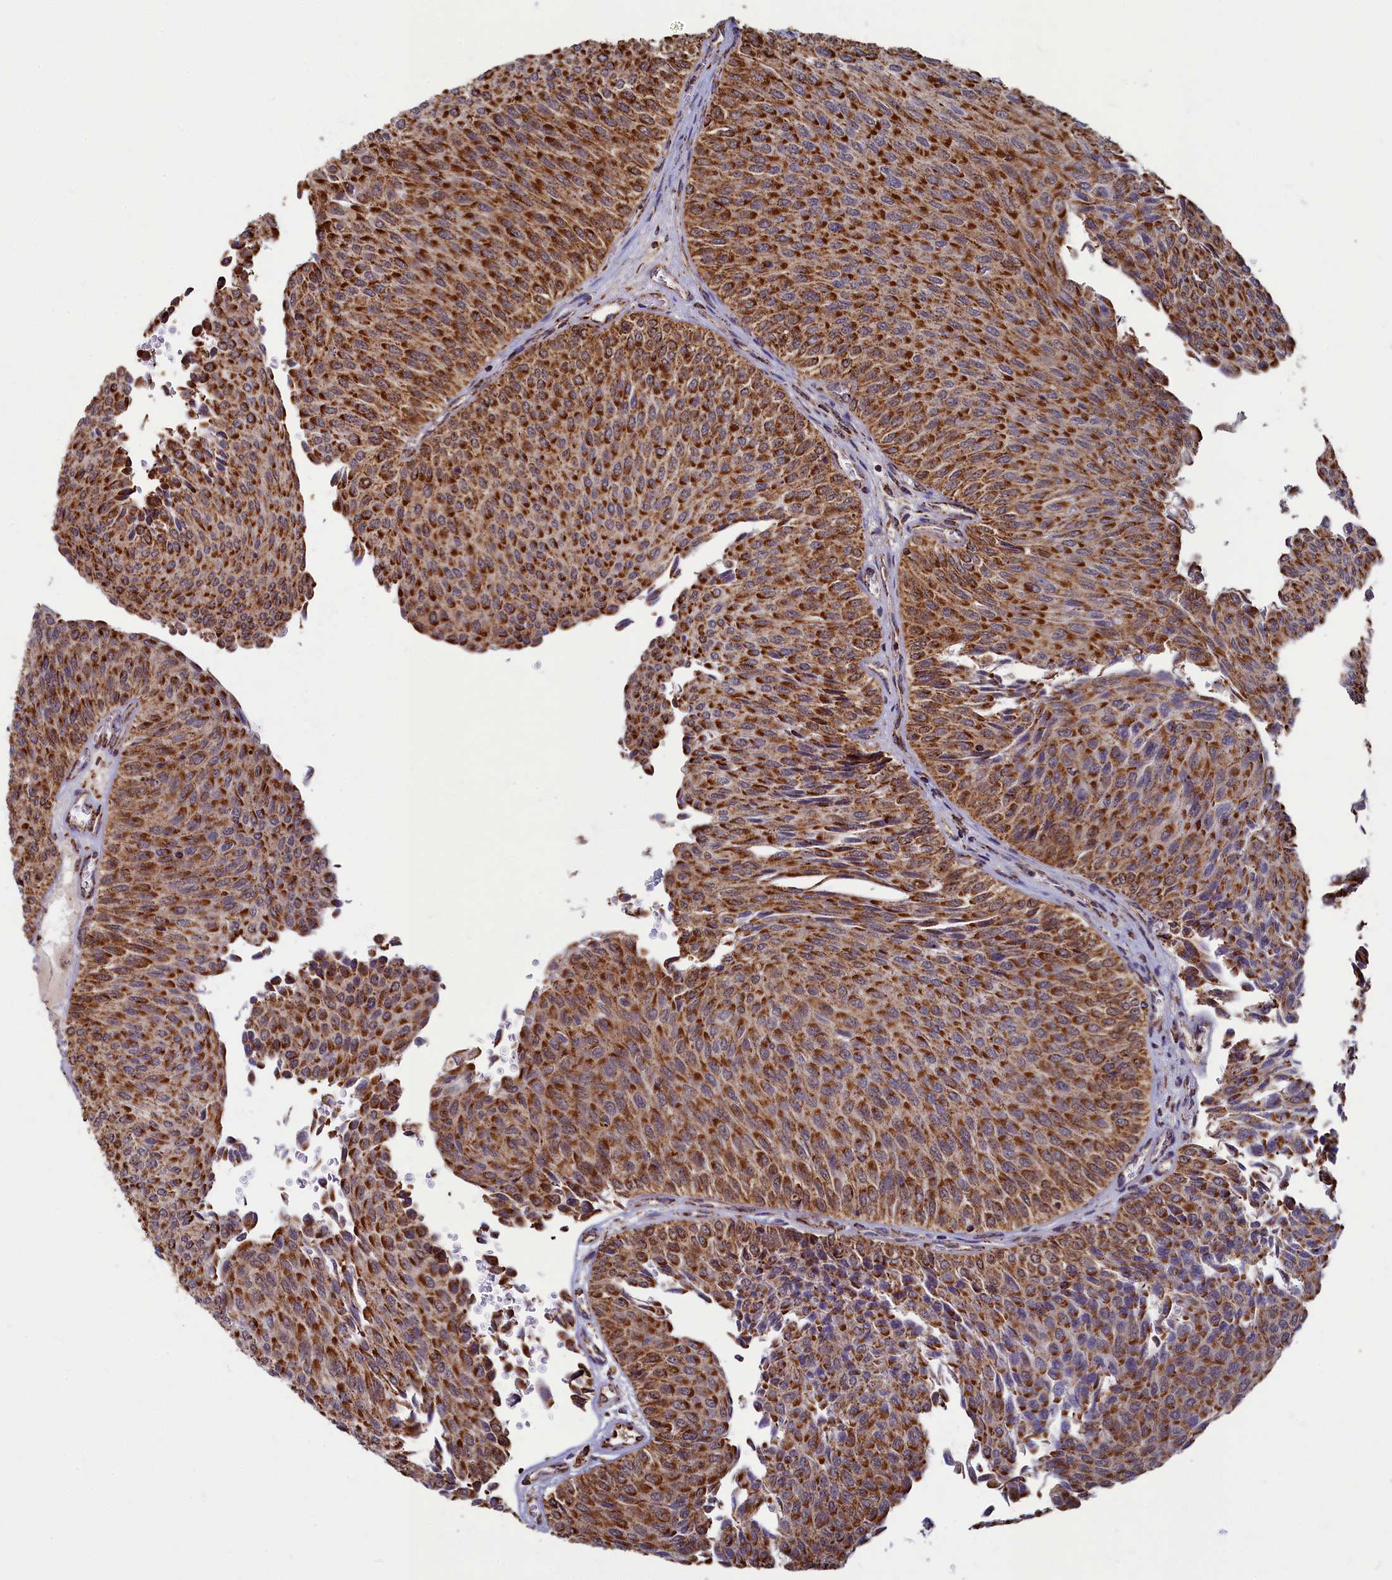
{"staining": {"intensity": "strong", "quantity": ">75%", "location": "cytoplasmic/membranous"}, "tissue": "urothelial cancer", "cell_type": "Tumor cells", "image_type": "cancer", "snomed": [{"axis": "morphology", "description": "Urothelial carcinoma, Low grade"}, {"axis": "topography", "description": "Urinary bladder"}], "caption": "Immunohistochemical staining of urothelial carcinoma (low-grade) displays high levels of strong cytoplasmic/membranous protein positivity in about >75% of tumor cells. (DAB = brown stain, brightfield microscopy at high magnification).", "gene": "SPR", "patient": {"sex": "male", "age": 78}}